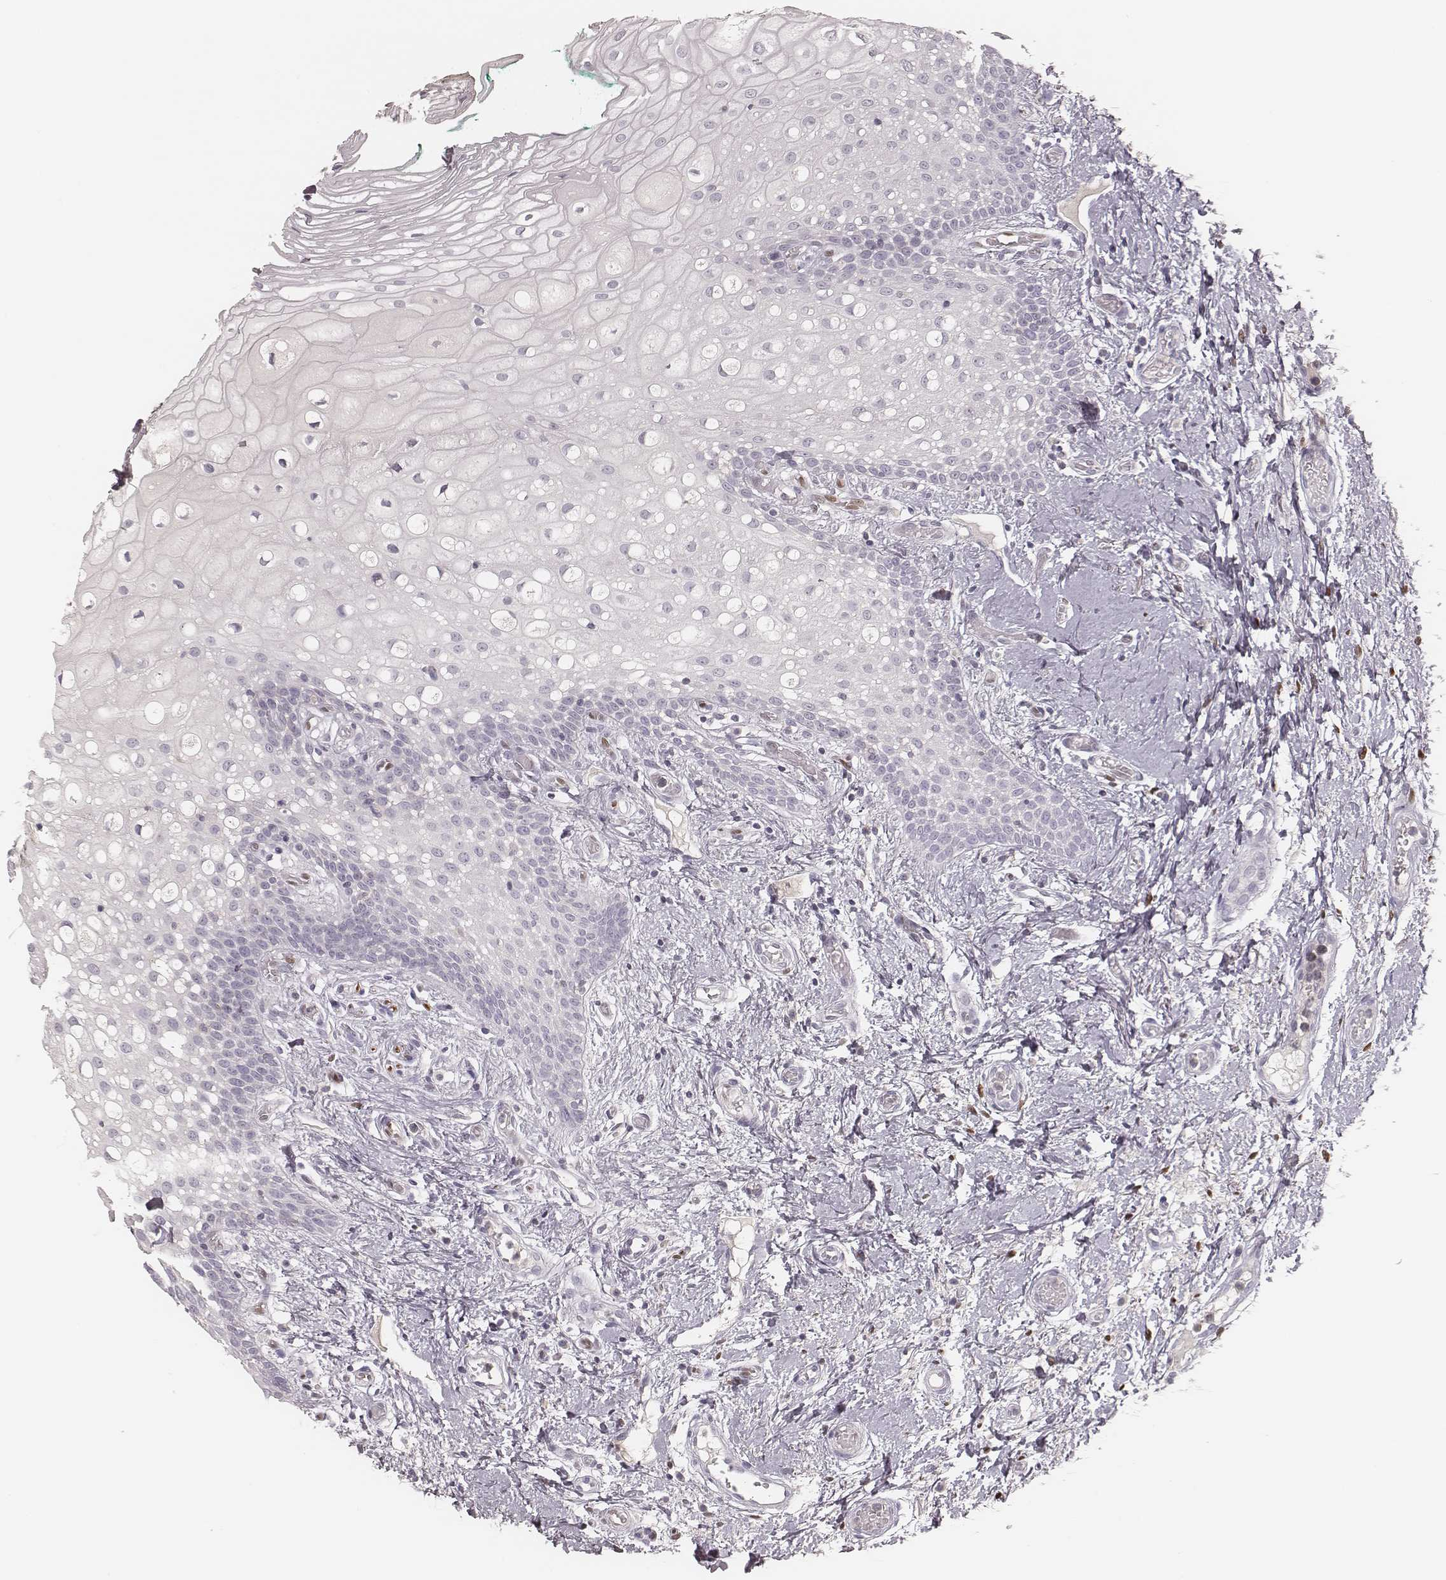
{"staining": {"intensity": "negative", "quantity": "none", "location": "none"}, "tissue": "oral mucosa", "cell_type": "Squamous epithelial cells", "image_type": "normal", "snomed": [{"axis": "morphology", "description": "Normal tissue, NOS"}, {"axis": "topography", "description": "Oral tissue"}], "caption": "High power microscopy photomicrograph of an immunohistochemistry (IHC) photomicrograph of normal oral mucosa, revealing no significant staining in squamous epithelial cells.", "gene": "MSX1", "patient": {"sex": "female", "age": 83}}